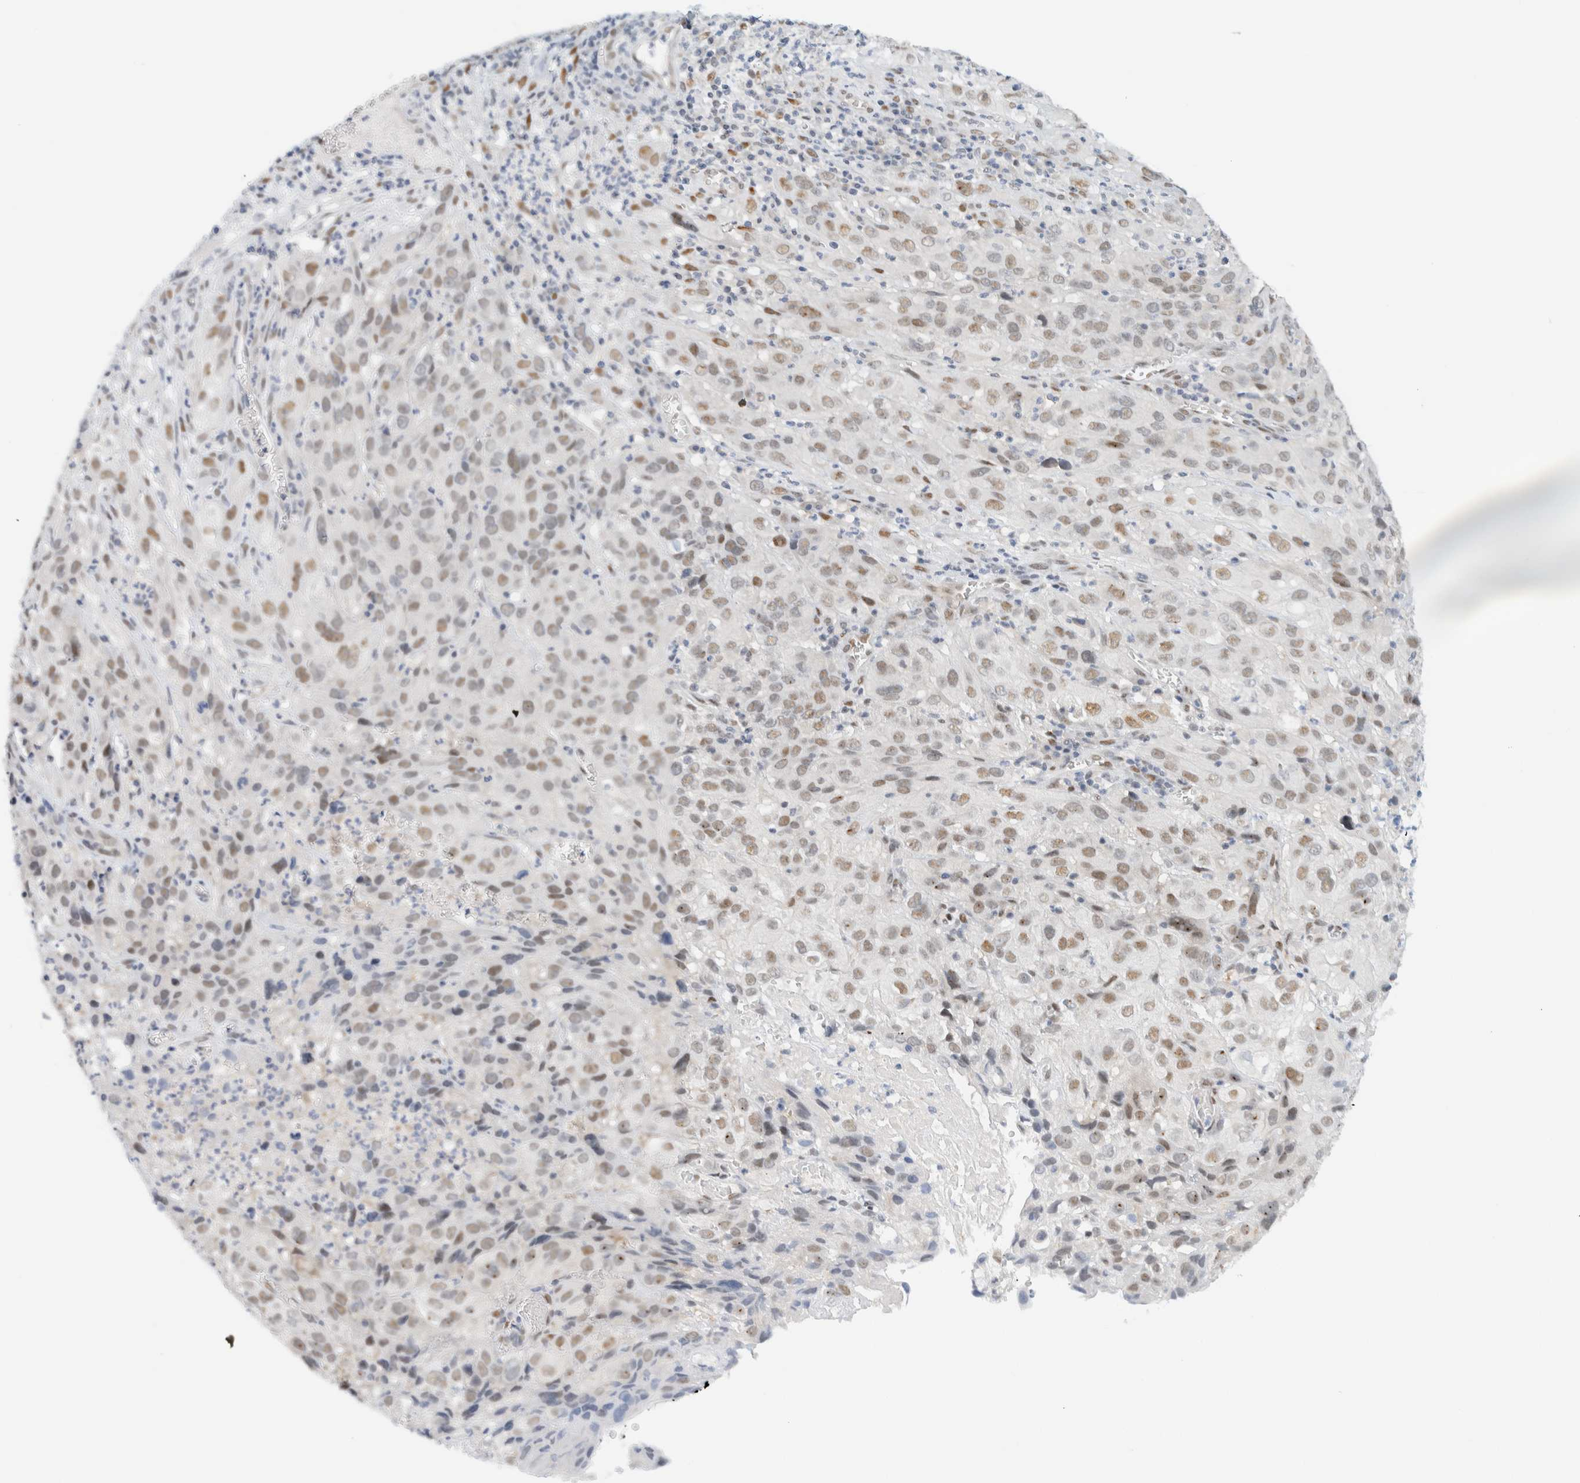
{"staining": {"intensity": "moderate", "quantity": "<25%", "location": "nuclear"}, "tissue": "cervical cancer", "cell_type": "Tumor cells", "image_type": "cancer", "snomed": [{"axis": "morphology", "description": "Squamous cell carcinoma, NOS"}, {"axis": "topography", "description": "Cervix"}], "caption": "Cervical cancer stained with a protein marker reveals moderate staining in tumor cells.", "gene": "ZNF683", "patient": {"sex": "female", "age": 32}}